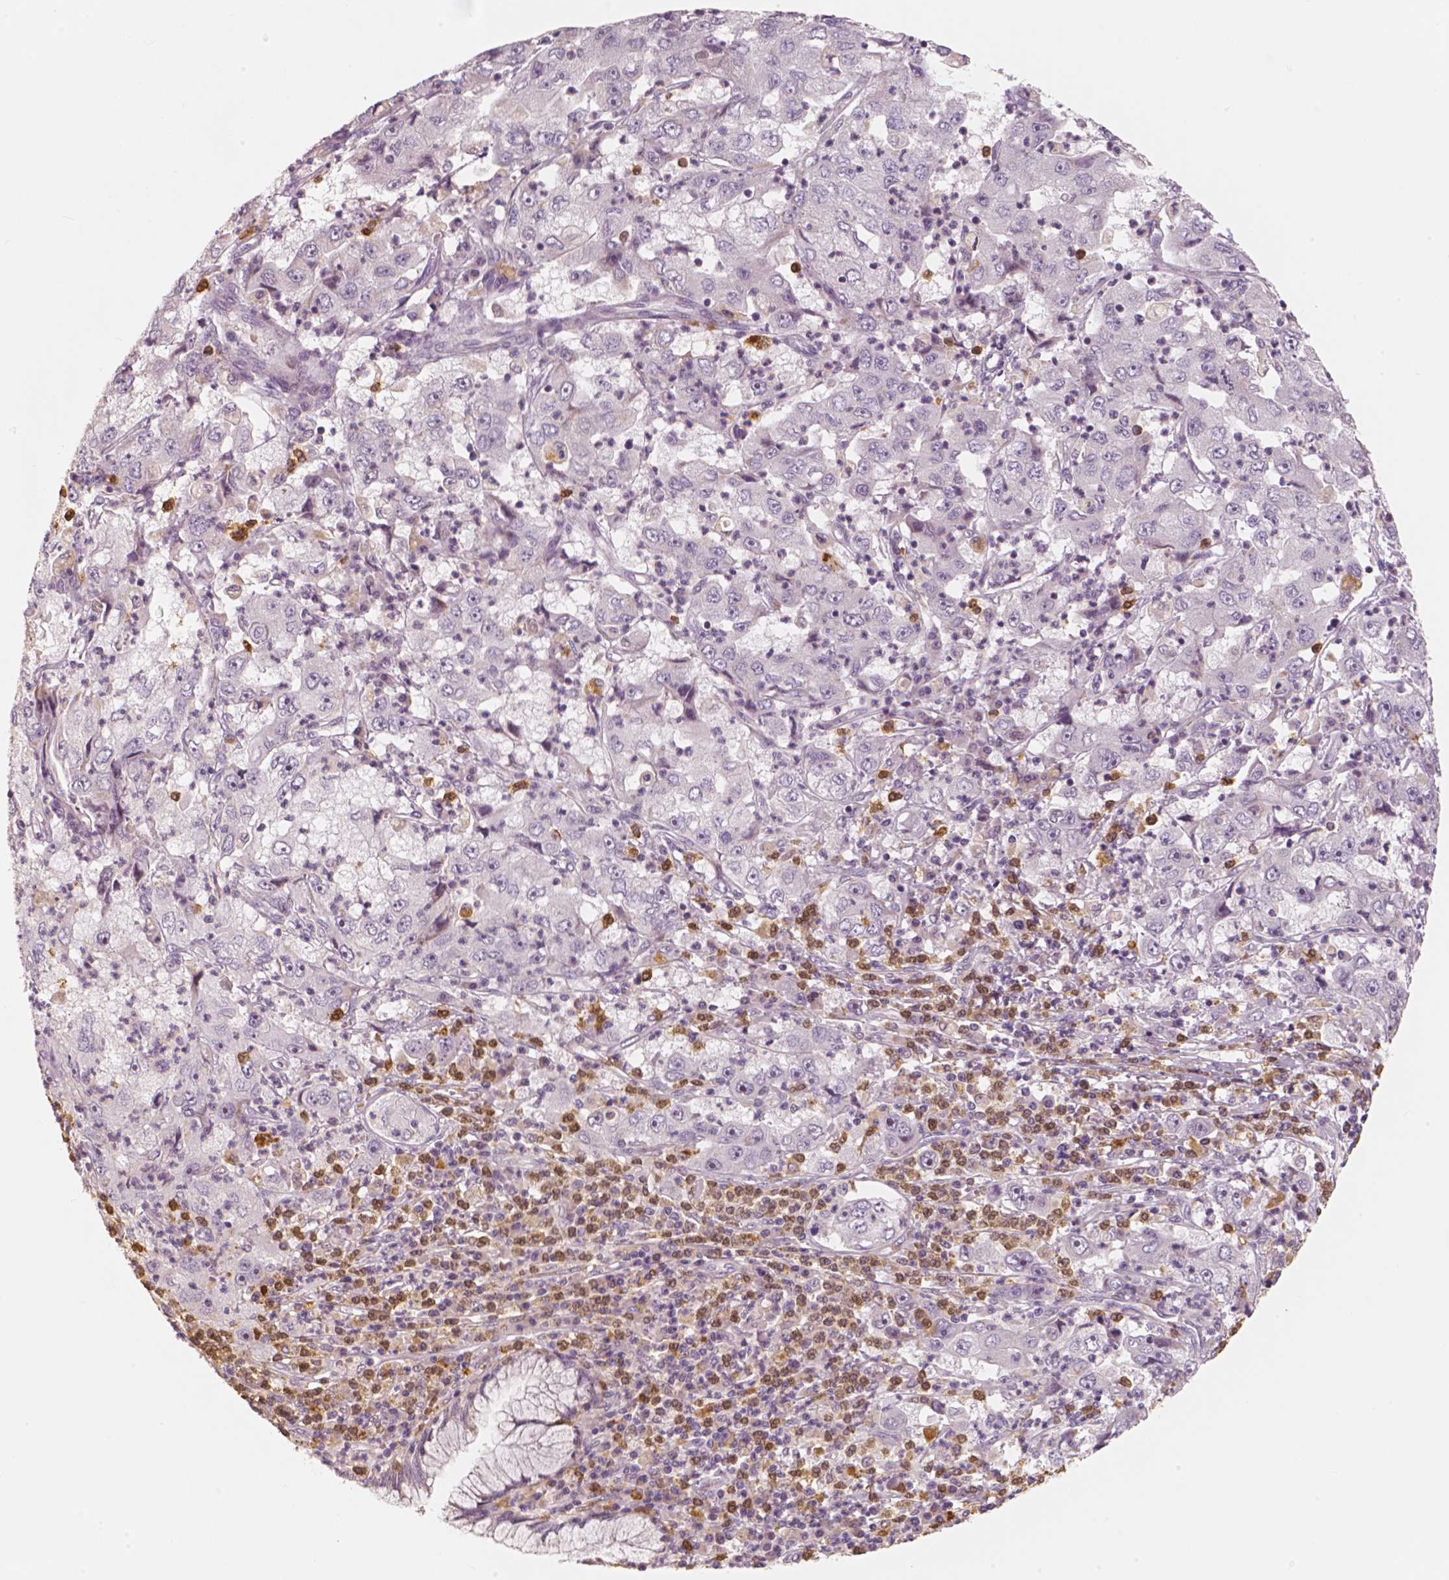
{"staining": {"intensity": "negative", "quantity": "none", "location": "none"}, "tissue": "cervical cancer", "cell_type": "Tumor cells", "image_type": "cancer", "snomed": [{"axis": "morphology", "description": "Squamous cell carcinoma, NOS"}, {"axis": "topography", "description": "Cervix"}], "caption": "IHC image of neoplastic tissue: human cervical squamous cell carcinoma stained with DAB exhibits no significant protein positivity in tumor cells.", "gene": "RNASE7", "patient": {"sex": "female", "age": 36}}